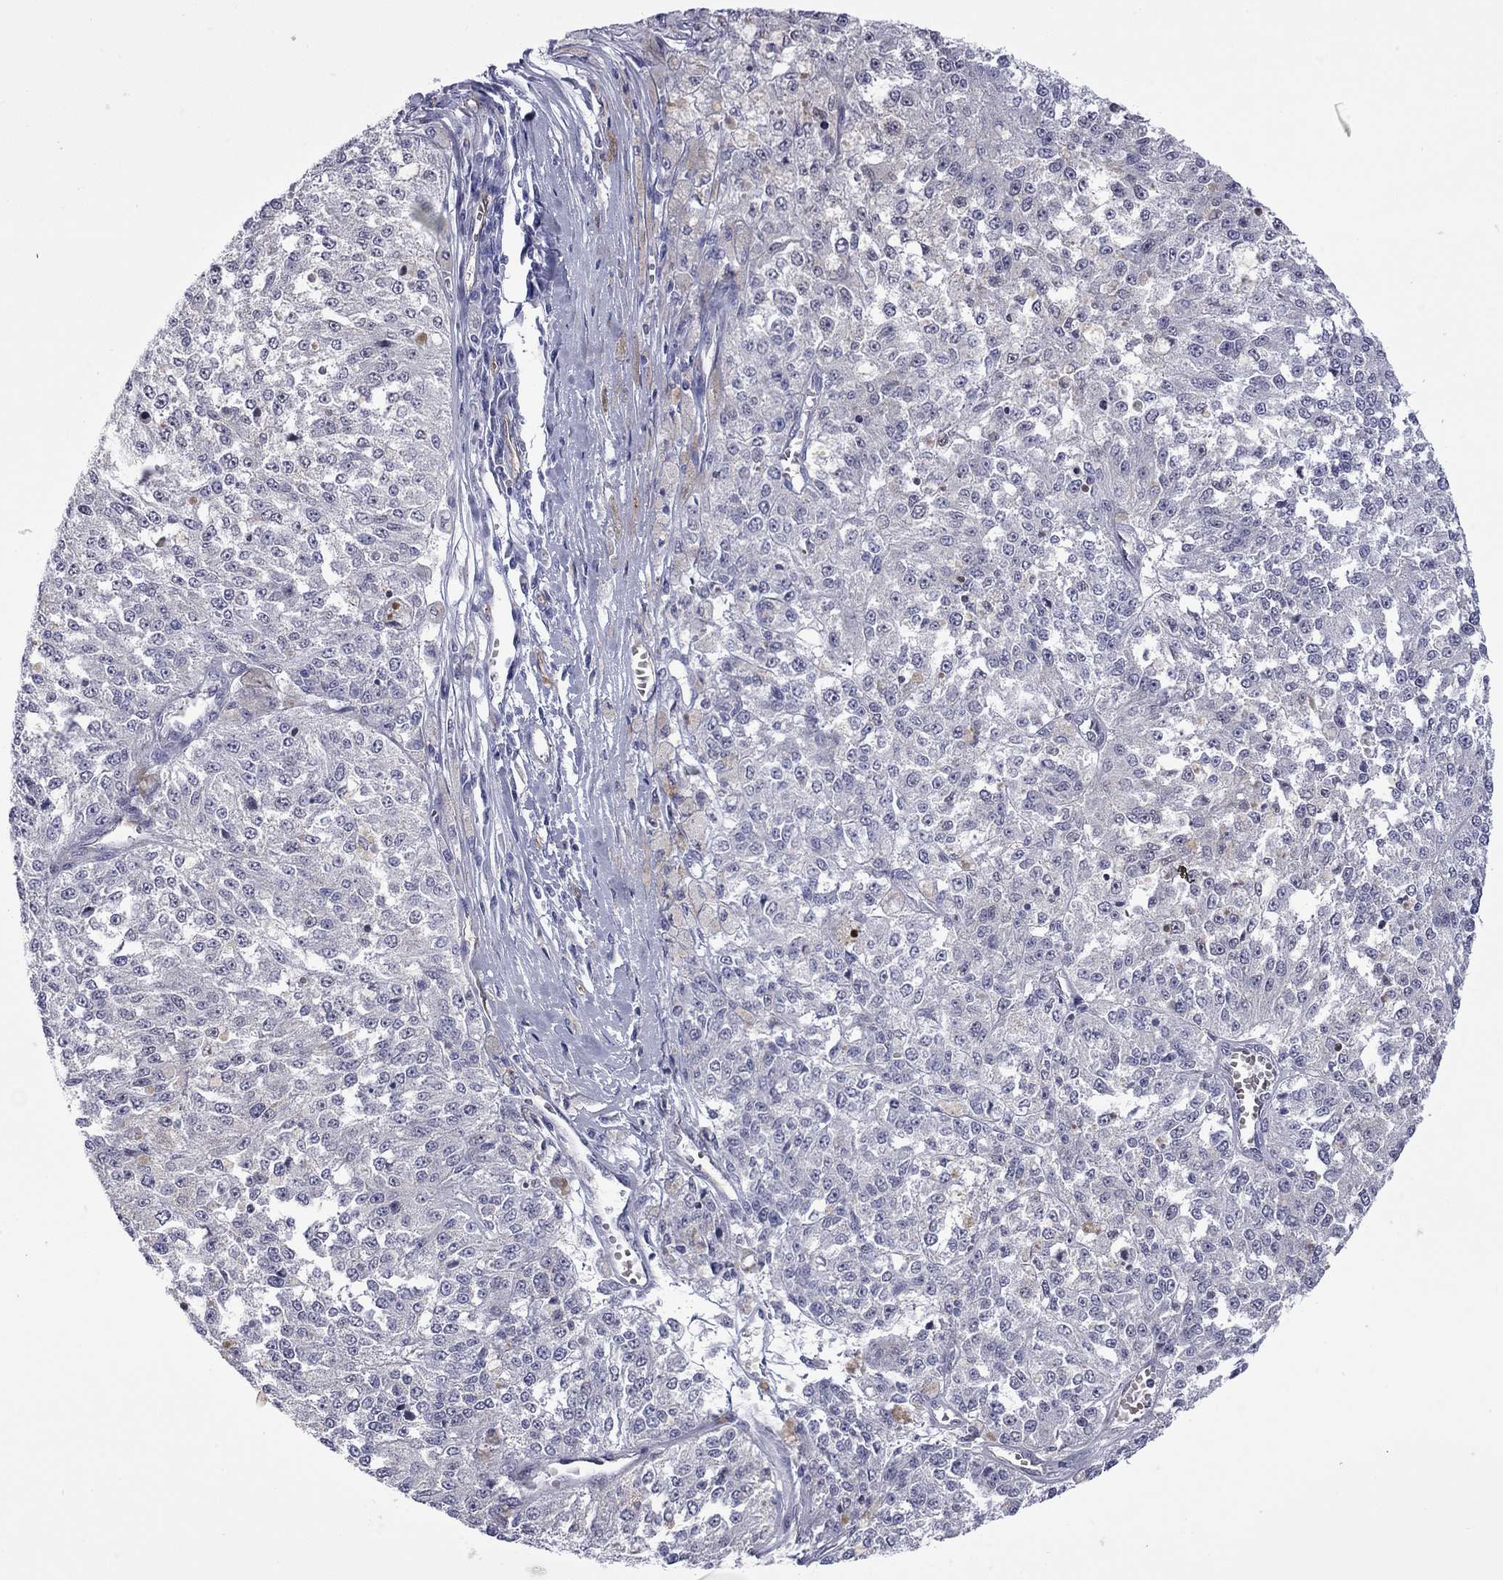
{"staining": {"intensity": "negative", "quantity": "none", "location": "none"}, "tissue": "melanoma", "cell_type": "Tumor cells", "image_type": "cancer", "snomed": [{"axis": "morphology", "description": "Malignant melanoma, Metastatic site"}, {"axis": "topography", "description": "Lymph node"}], "caption": "High magnification brightfield microscopy of malignant melanoma (metastatic site) stained with DAB (3,3'-diaminobenzidine) (brown) and counterstained with hematoxylin (blue): tumor cells show no significant expression.", "gene": "CTNNBIP1", "patient": {"sex": "female", "age": 64}}